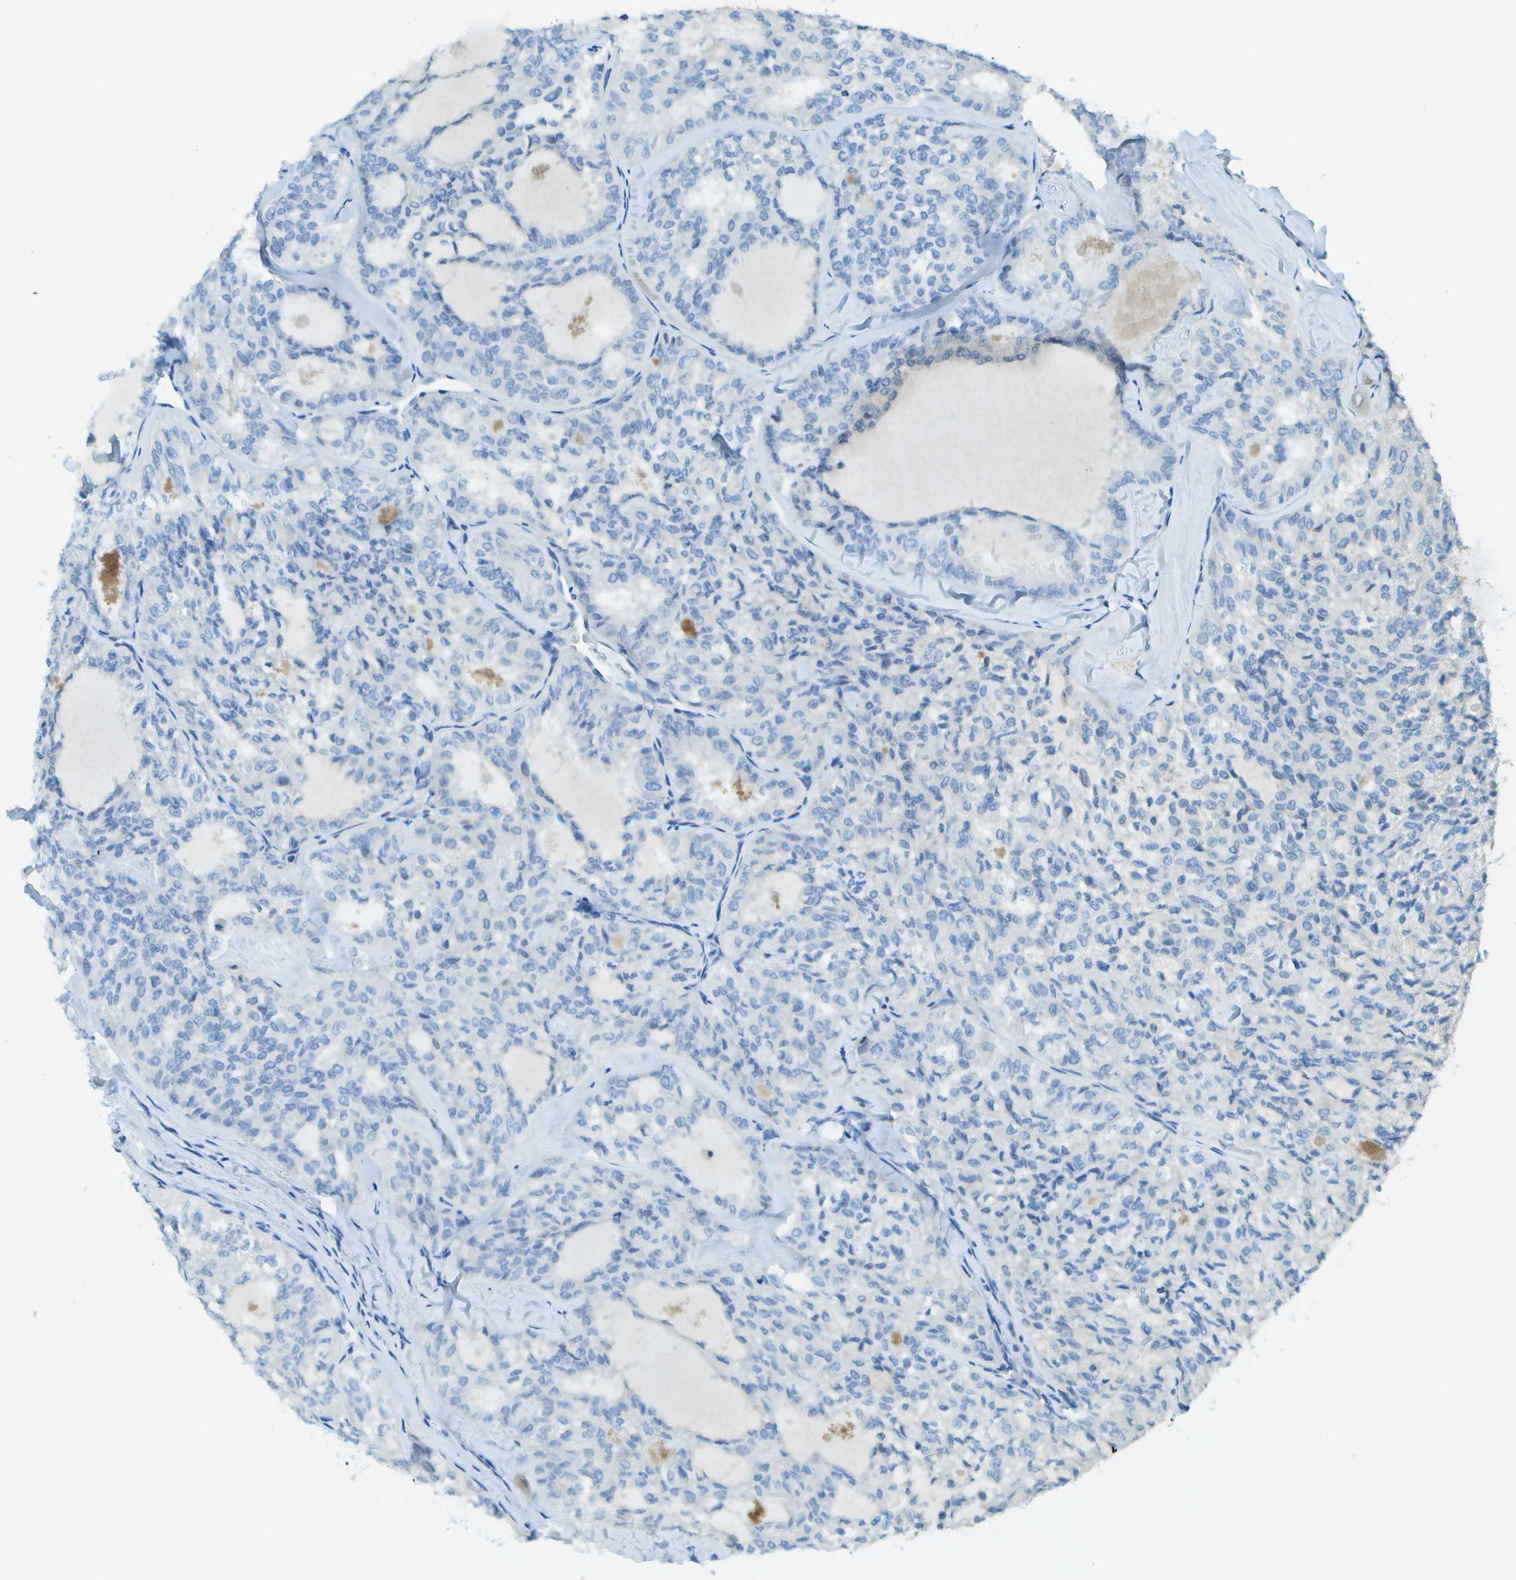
{"staining": {"intensity": "negative", "quantity": "none", "location": "none"}, "tissue": "thyroid cancer", "cell_type": "Tumor cells", "image_type": "cancer", "snomed": [{"axis": "morphology", "description": "Follicular adenoma carcinoma, NOS"}, {"axis": "topography", "description": "Thyroid gland"}], "caption": "Thyroid follicular adenoma carcinoma stained for a protein using immunohistochemistry (IHC) shows no positivity tumor cells.", "gene": "LGI2", "patient": {"sex": "male", "age": 75}}